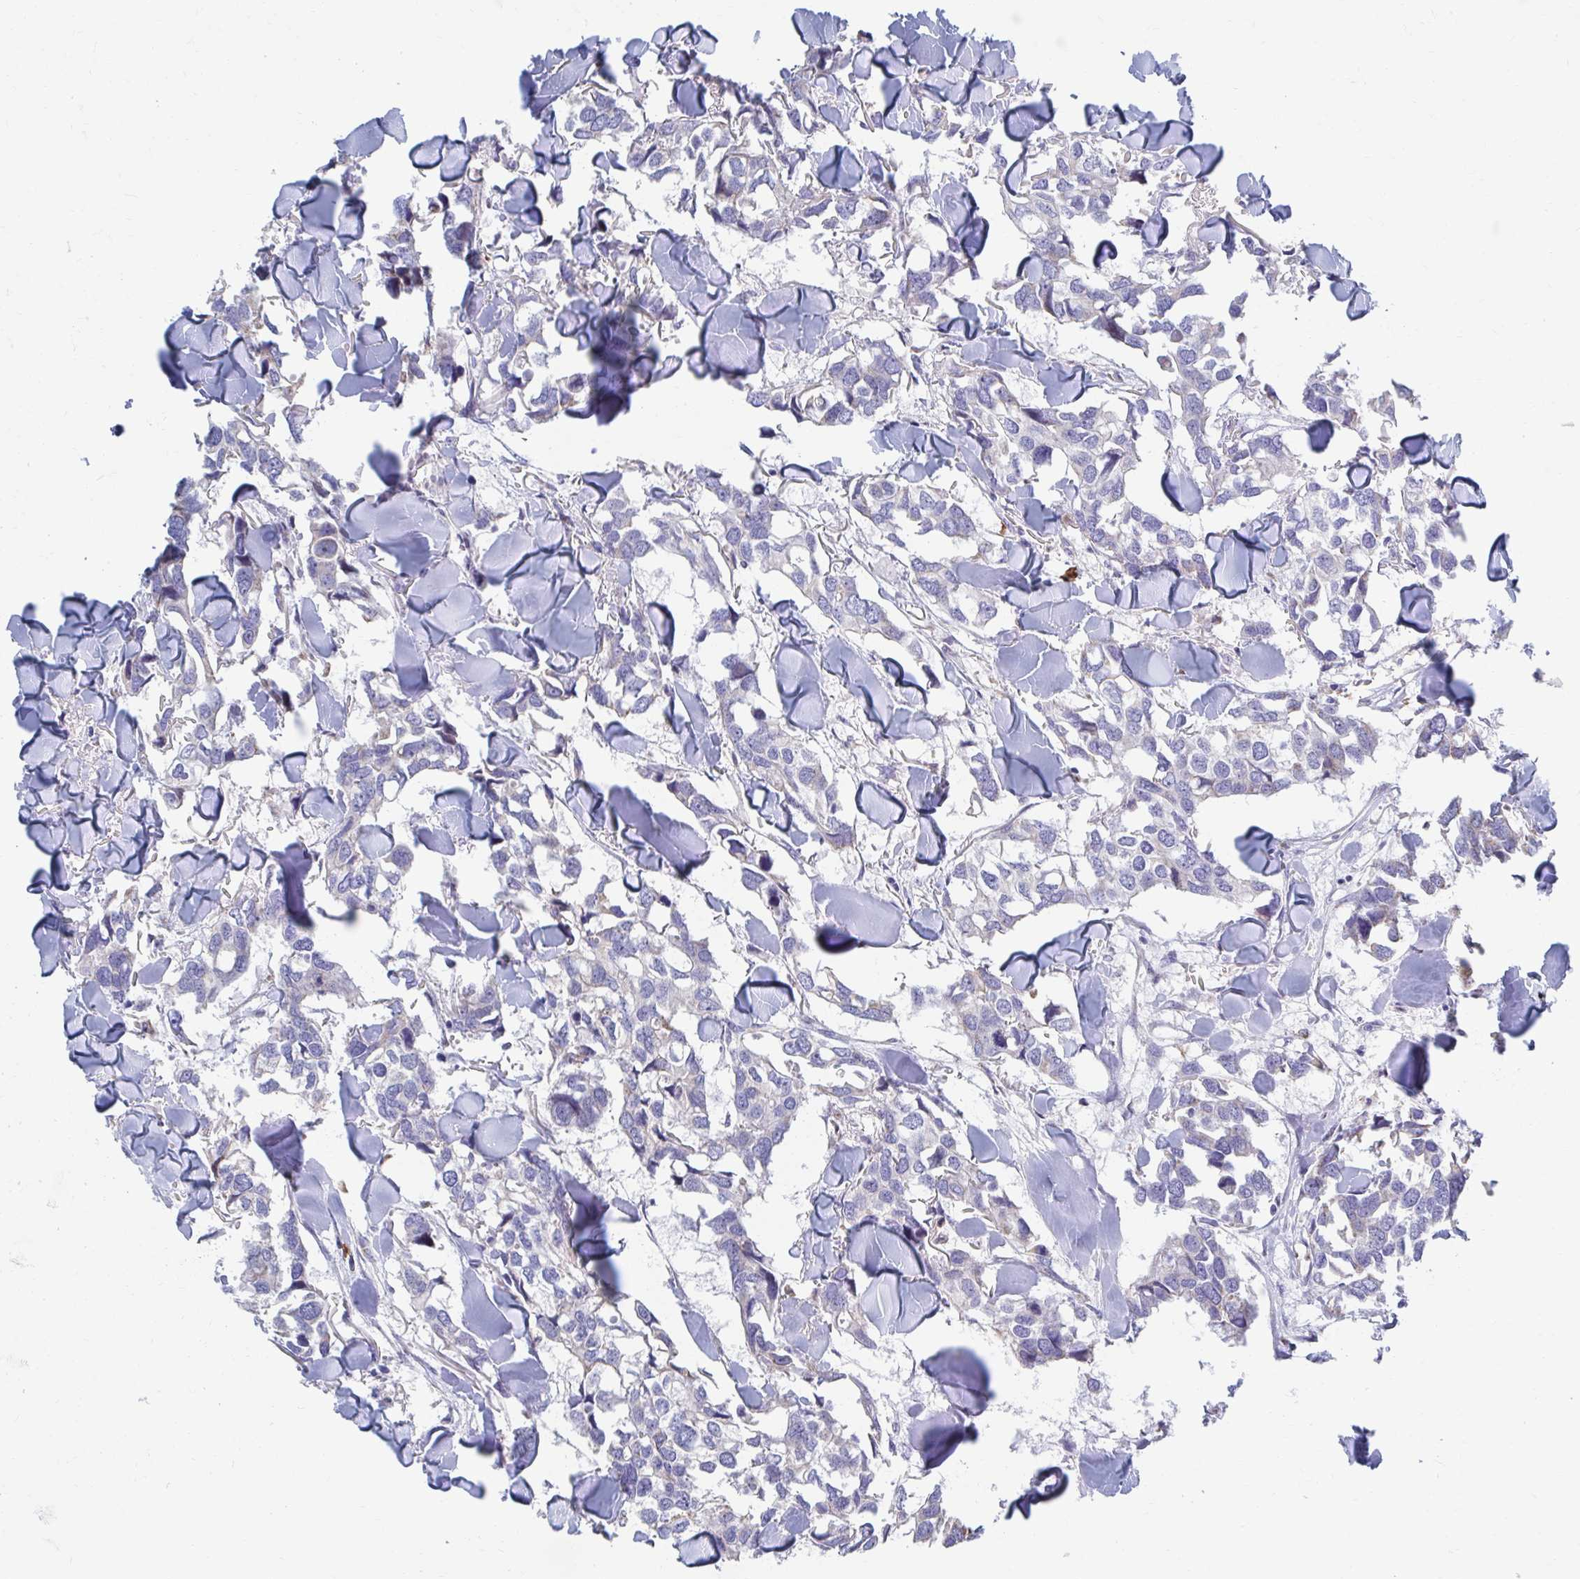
{"staining": {"intensity": "negative", "quantity": "none", "location": "none"}, "tissue": "breast cancer", "cell_type": "Tumor cells", "image_type": "cancer", "snomed": [{"axis": "morphology", "description": "Duct carcinoma"}, {"axis": "topography", "description": "Breast"}], "caption": "Tumor cells show no significant protein expression in breast cancer (invasive ductal carcinoma).", "gene": "FKBP2", "patient": {"sex": "female", "age": 83}}